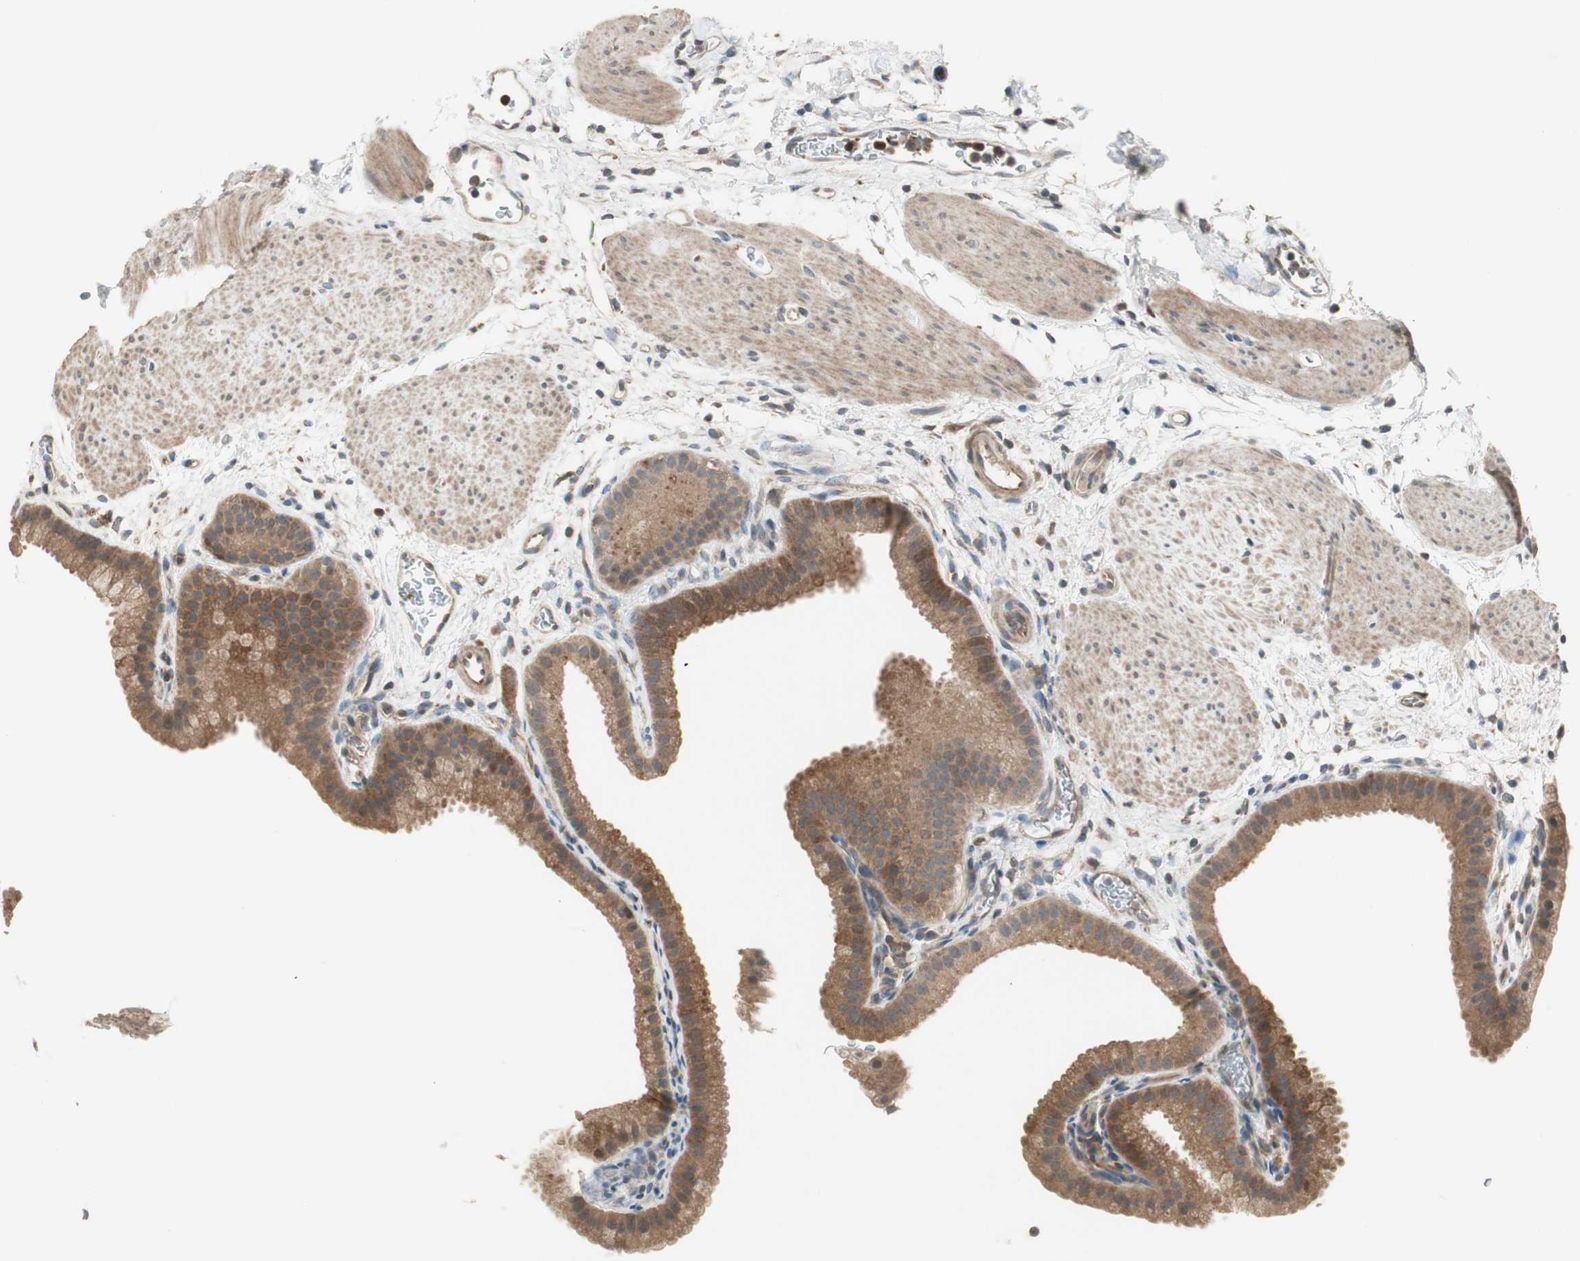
{"staining": {"intensity": "moderate", "quantity": ">75%", "location": "cytoplasmic/membranous"}, "tissue": "gallbladder", "cell_type": "Glandular cells", "image_type": "normal", "snomed": [{"axis": "morphology", "description": "Normal tissue, NOS"}, {"axis": "topography", "description": "Gallbladder"}], "caption": "High-magnification brightfield microscopy of normal gallbladder stained with DAB (brown) and counterstained with hematoxylin (blue). glandular cells exhibit moderate cytoplasmic/membranous expression is appreciated in about>75% of cells.", "gene": "ATP6AP2", "patient": {"sex": "female", "age": 64}}